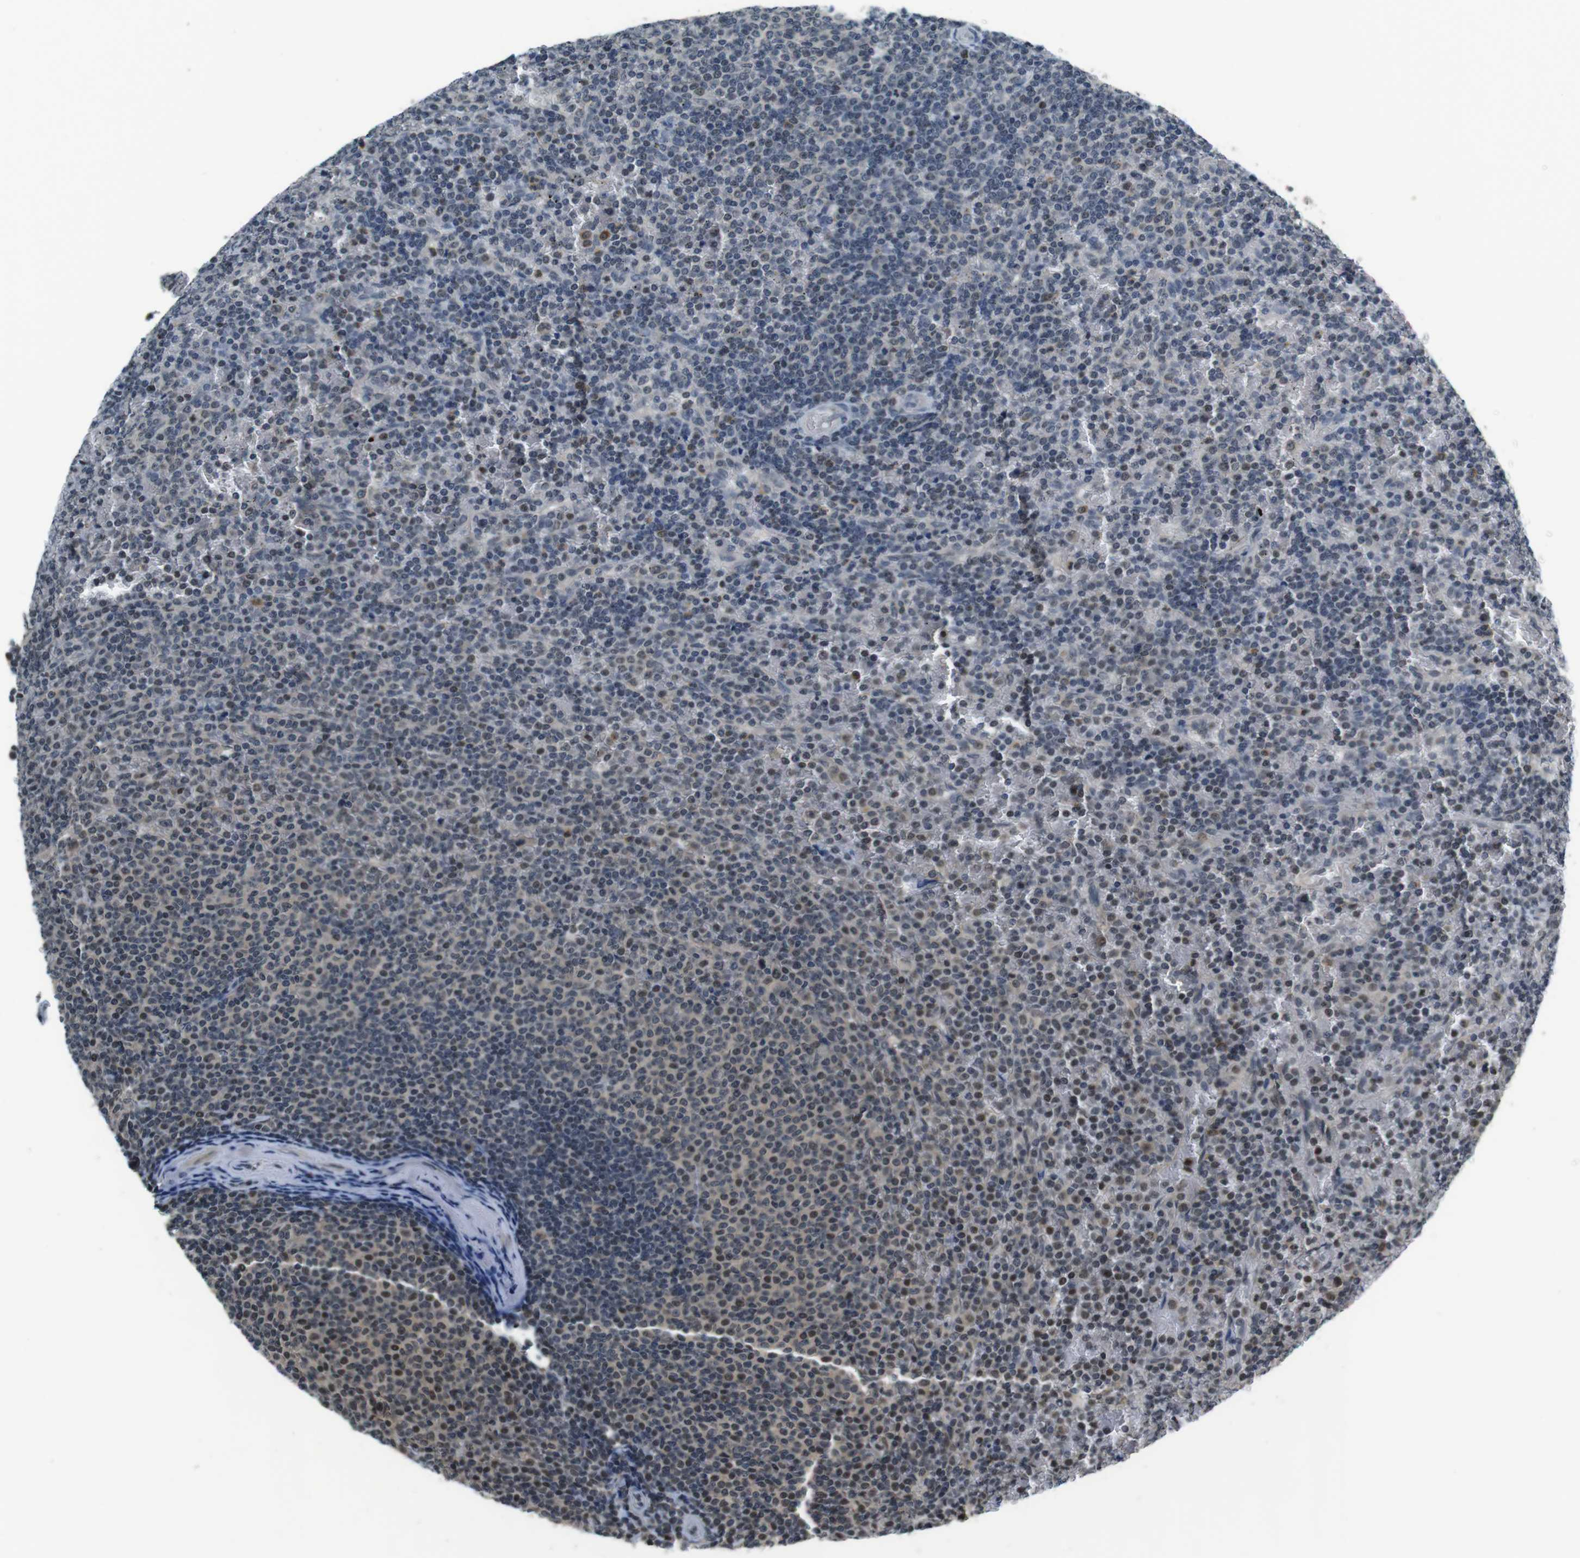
{"staining": {"intensity": "weak", "quantity": "25%-75%", "location": "cytoplasmic/membranous,nuclear"}, "tissue": "lymphoma", "cell_type": "Tumor cells", "image_type": "cancer", "snomed": [{"axis": "morphology", "description": "Malignant lymphoma, non-Hodgkin's type, Low grade"}, {"axis": "topography", "description": "Spleen"}], "caption": "Immunohistochemical staining of human lymphoma reveals weak cytoplasmic/membranous and nuclear protein positivity in about 25%-75% of tumor cells.", "gene": "NEK4", "patient": {"sex": "female", "age": 77}}